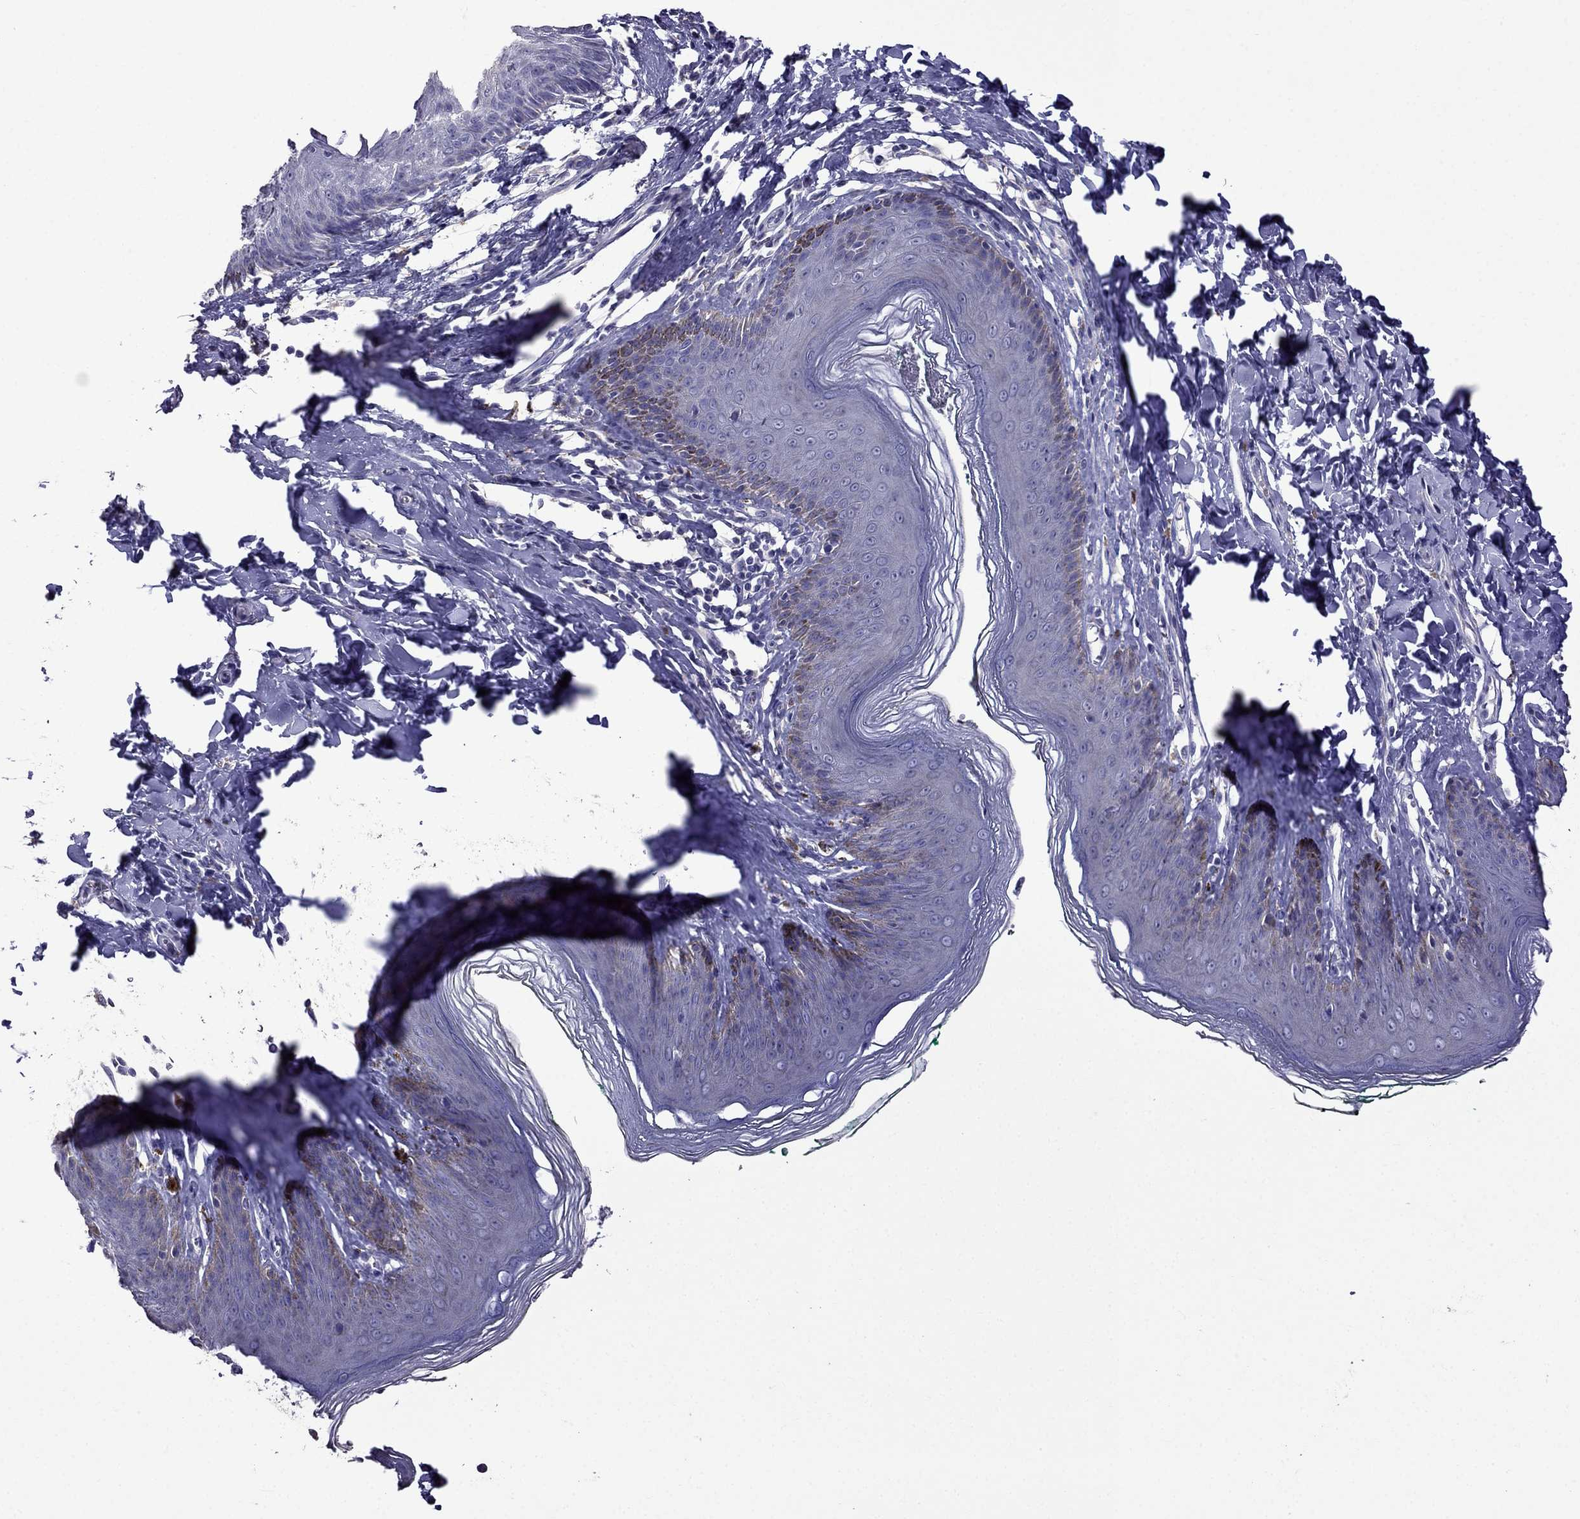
{"staining": {"intensity": "negative", "quantity": "none", "location": "none"}, "tissue": "skin", "cell_type": "Epidermal cells", "image_type": "normal", "snomed": [{"axis": "morphology", "description": "Normal tissue, NOS"}, {"axis": "topography", "description": "Vulva"}, {"axis": "topography", "description": "Peripheral nerve tissue"}], "caption": "A high-resolution histopathology image shows immunohistochemistry (IHC) staining of normal skin, which displays no significant staining in epidermal cells.", "gene": "AK5", "patient": {"sex": "female", "age": 66}}